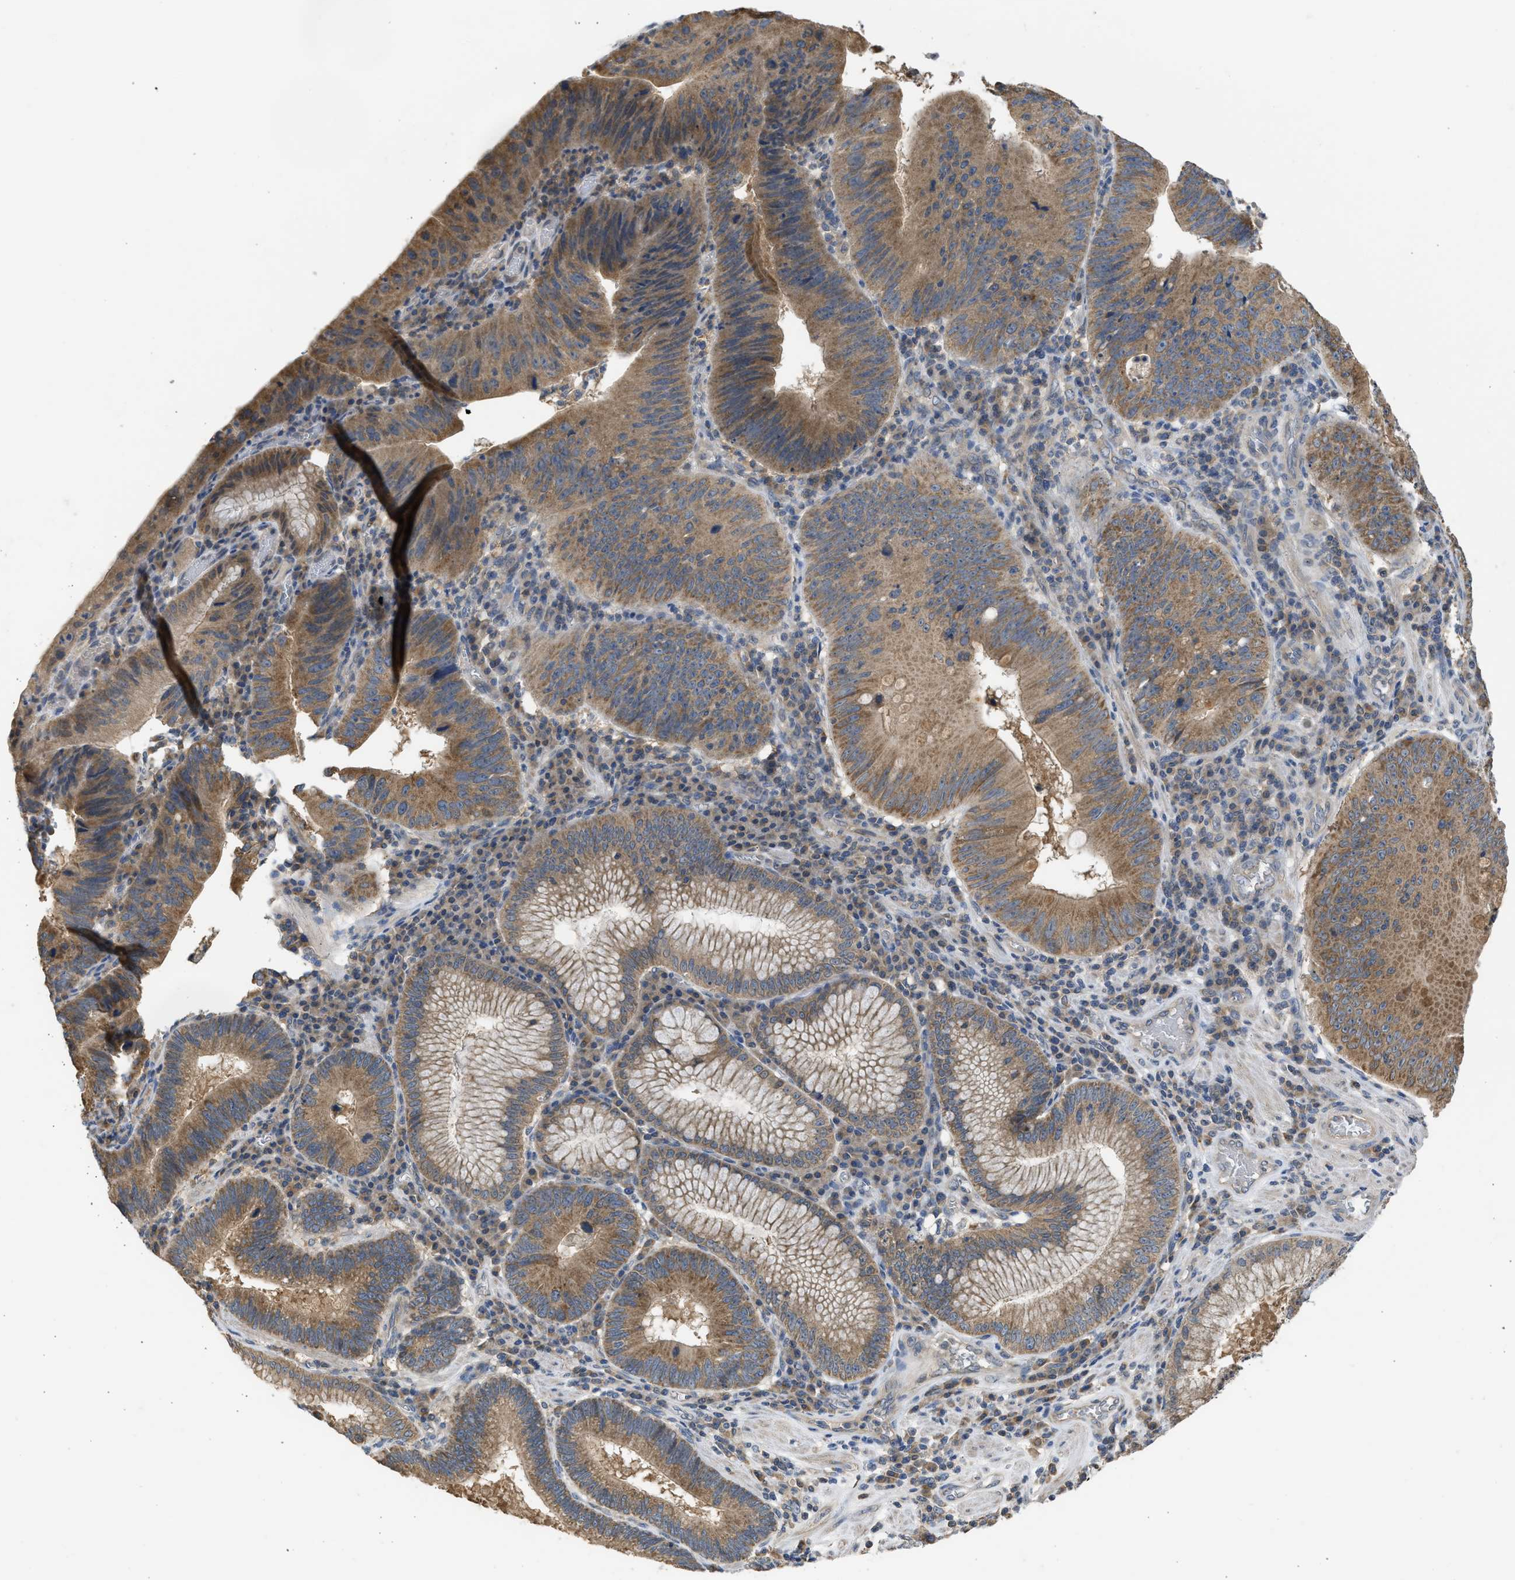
{"staining": {"intensity": "moderate", "quantity": ">75%", "location": "cytoplasmic/membranous"}, "tissue": "stomach cancer", "cell_type": "Tumor cells", "image_type": "cancer", "snomed": [{"axis": "morphology", "description": "Adenocarcinoma, NOS"}, {"axis": "topography", "description": "Stomach"}], "caption": "An IHC image of tumor tissue is shown. Protein staining in brown highlights moderate cytoplasmic/membranous positivity in stomach cancer within tumor cells. Using DAB (brown) and hematoxylin (blue) stains, captured at high magnification using brightfield microscopy.", "gene": "CYP1A1", "patient": {"sex": "male", "age": 59}}